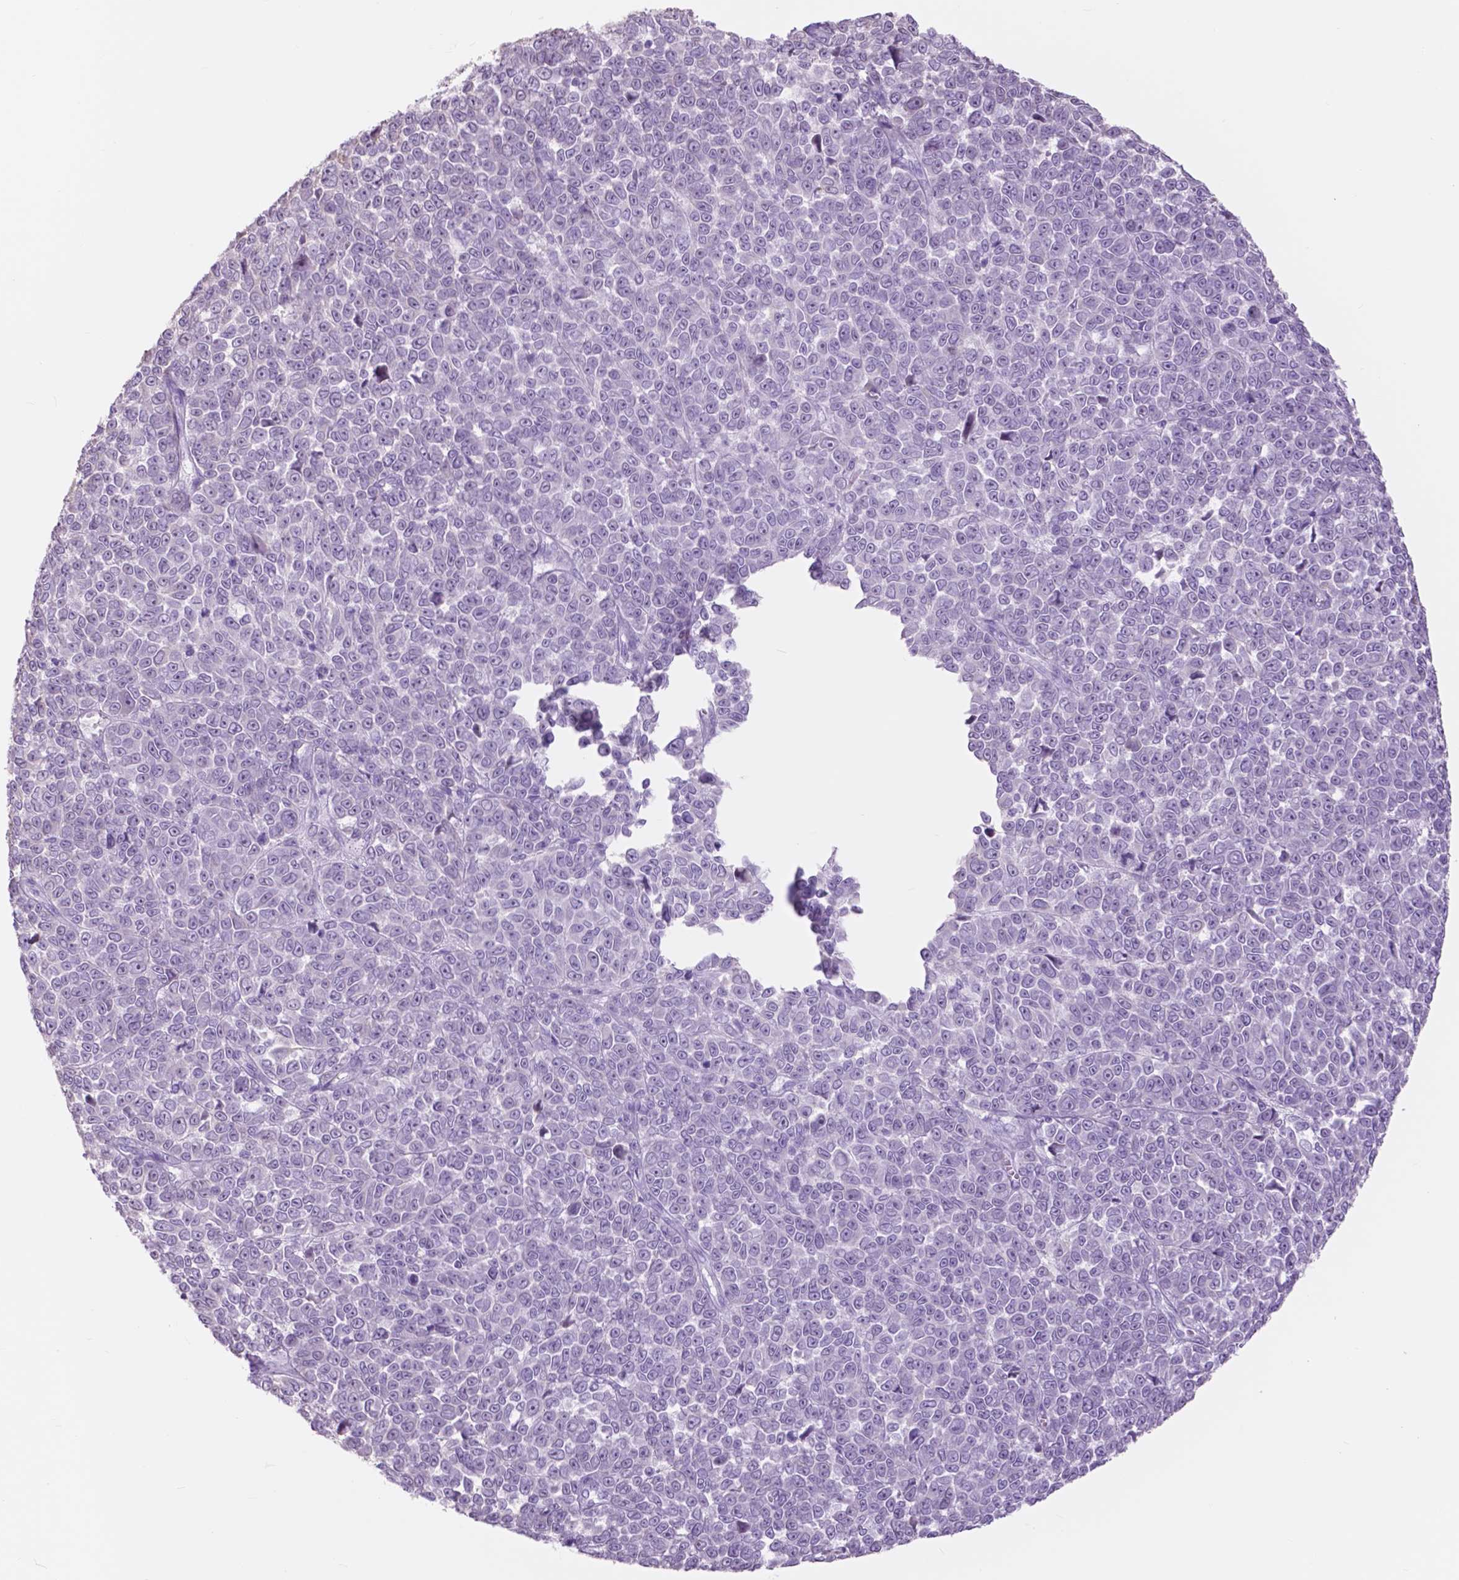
{"staining": {"intensity": "negative", "quantity": "none", "location": "none"}, "tissue": "melanoma", "cell_type": "Tumor cells", "image_type": "cancer", "snomed": [{"axis": "morphology", "description": "Malignant melanoma, NOS"}, {"axis": "topography", "description": "Skin"}], "caption": "Malignant melanoma was stained to show a protein in brown. There is no significant expression in tumor cells.", "gene": "FXYD2", "patient": {"sex": "female", "age": 95}}